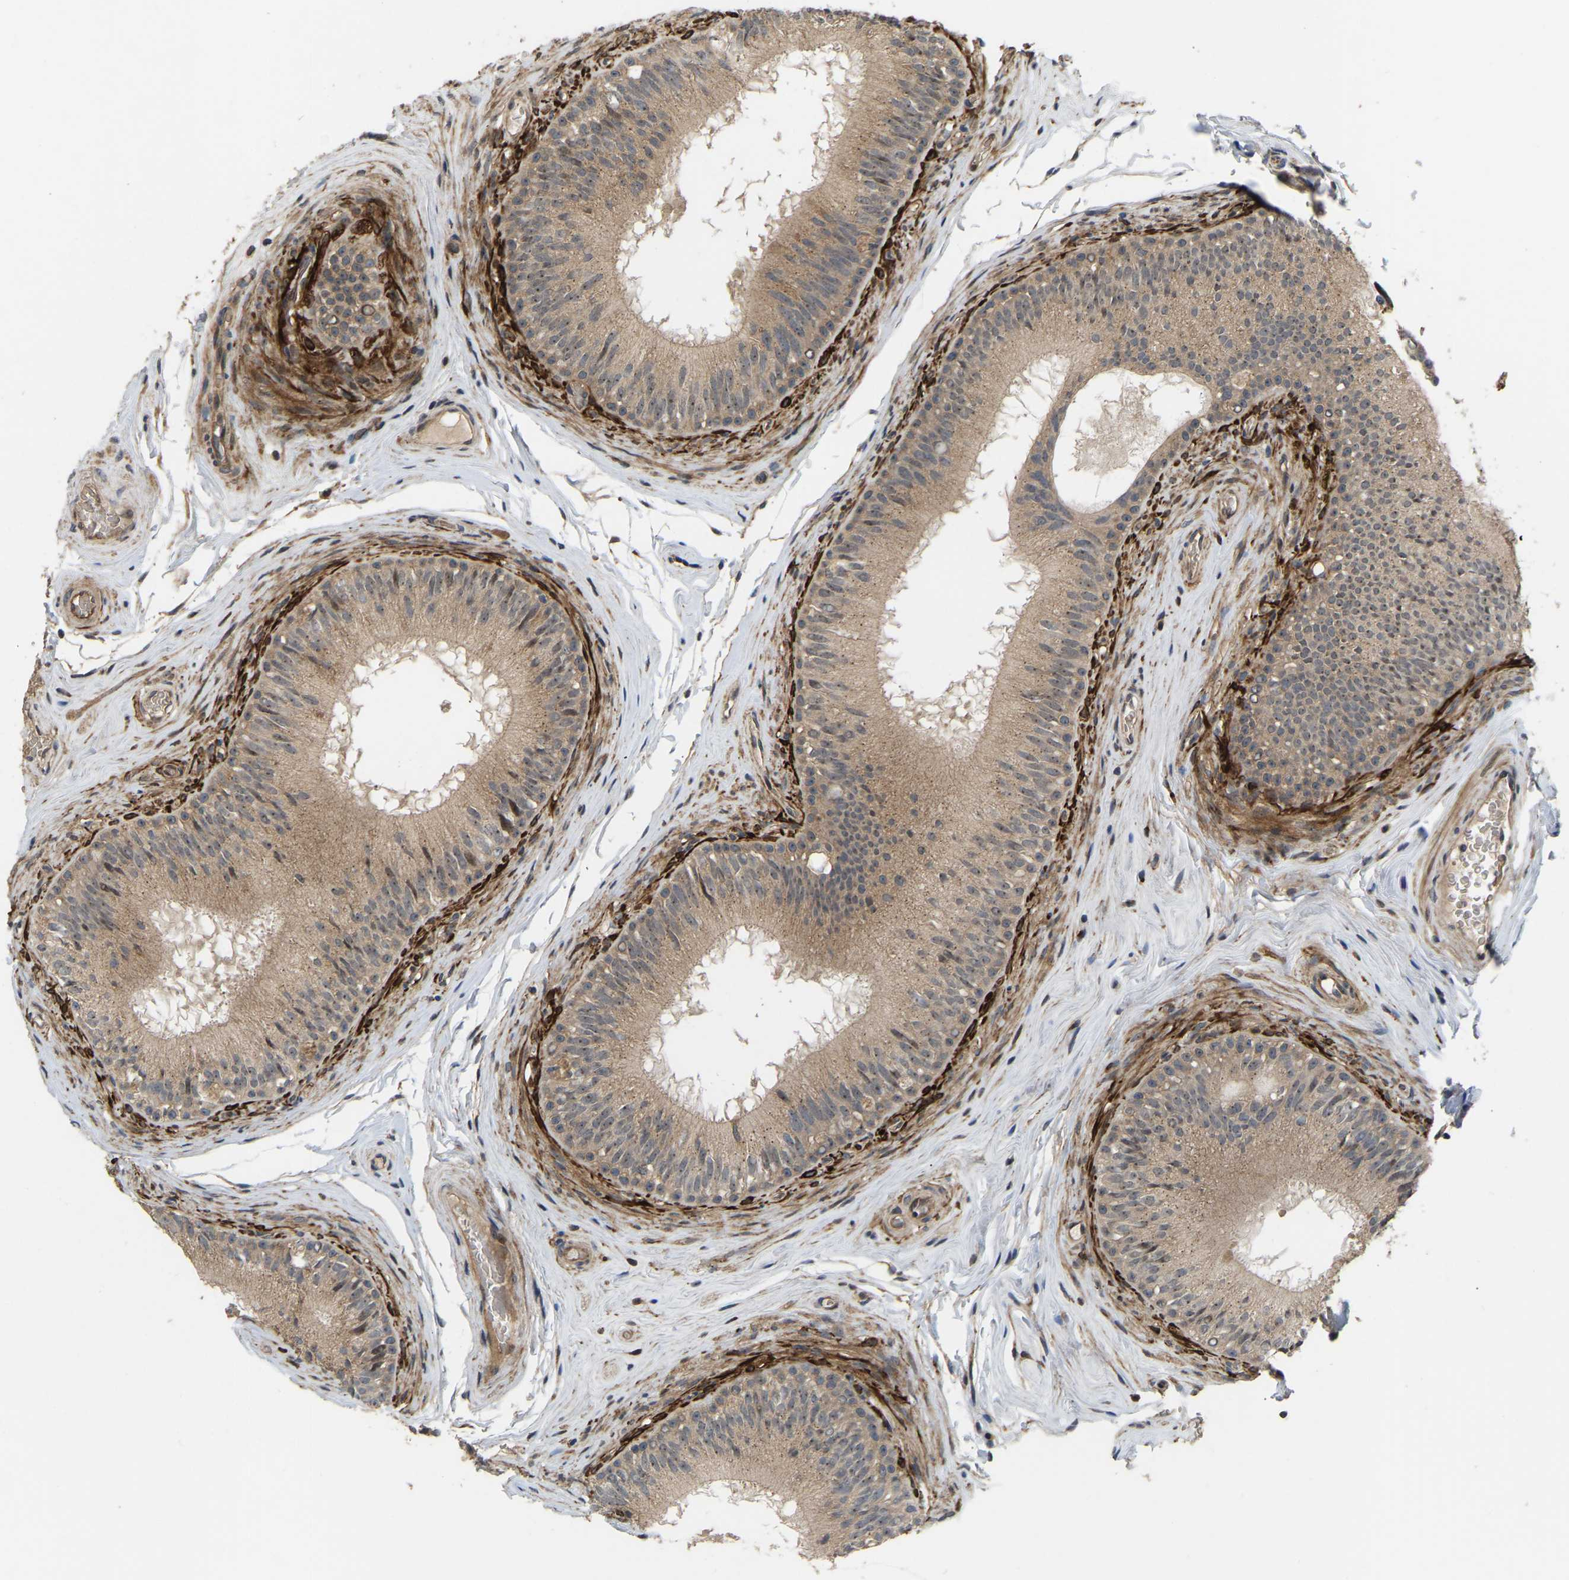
{"staining": {"intensity": "weak", "quantity": ">75%", "location": "cytoplasmic/membranous,nuclear"}, "tissue": "epididymis", "cell_type": "Glandular cells", "image_type": "normal", "snomed": [{"axis": "morphology", "description": "Normal tissue, NOS"}, {"axis": "topography", "description": "Testis"}, {"axis": "topography", "description": "Epididymis"}], "caption": "Immunohistochemical staining of normal epididymis shows weak cytoplasmic/membranous,nuclear protein positivity in about >75% of glandular cells.", "gene": "LIMK2", "patient": {"sex": "male", "age": 36}}